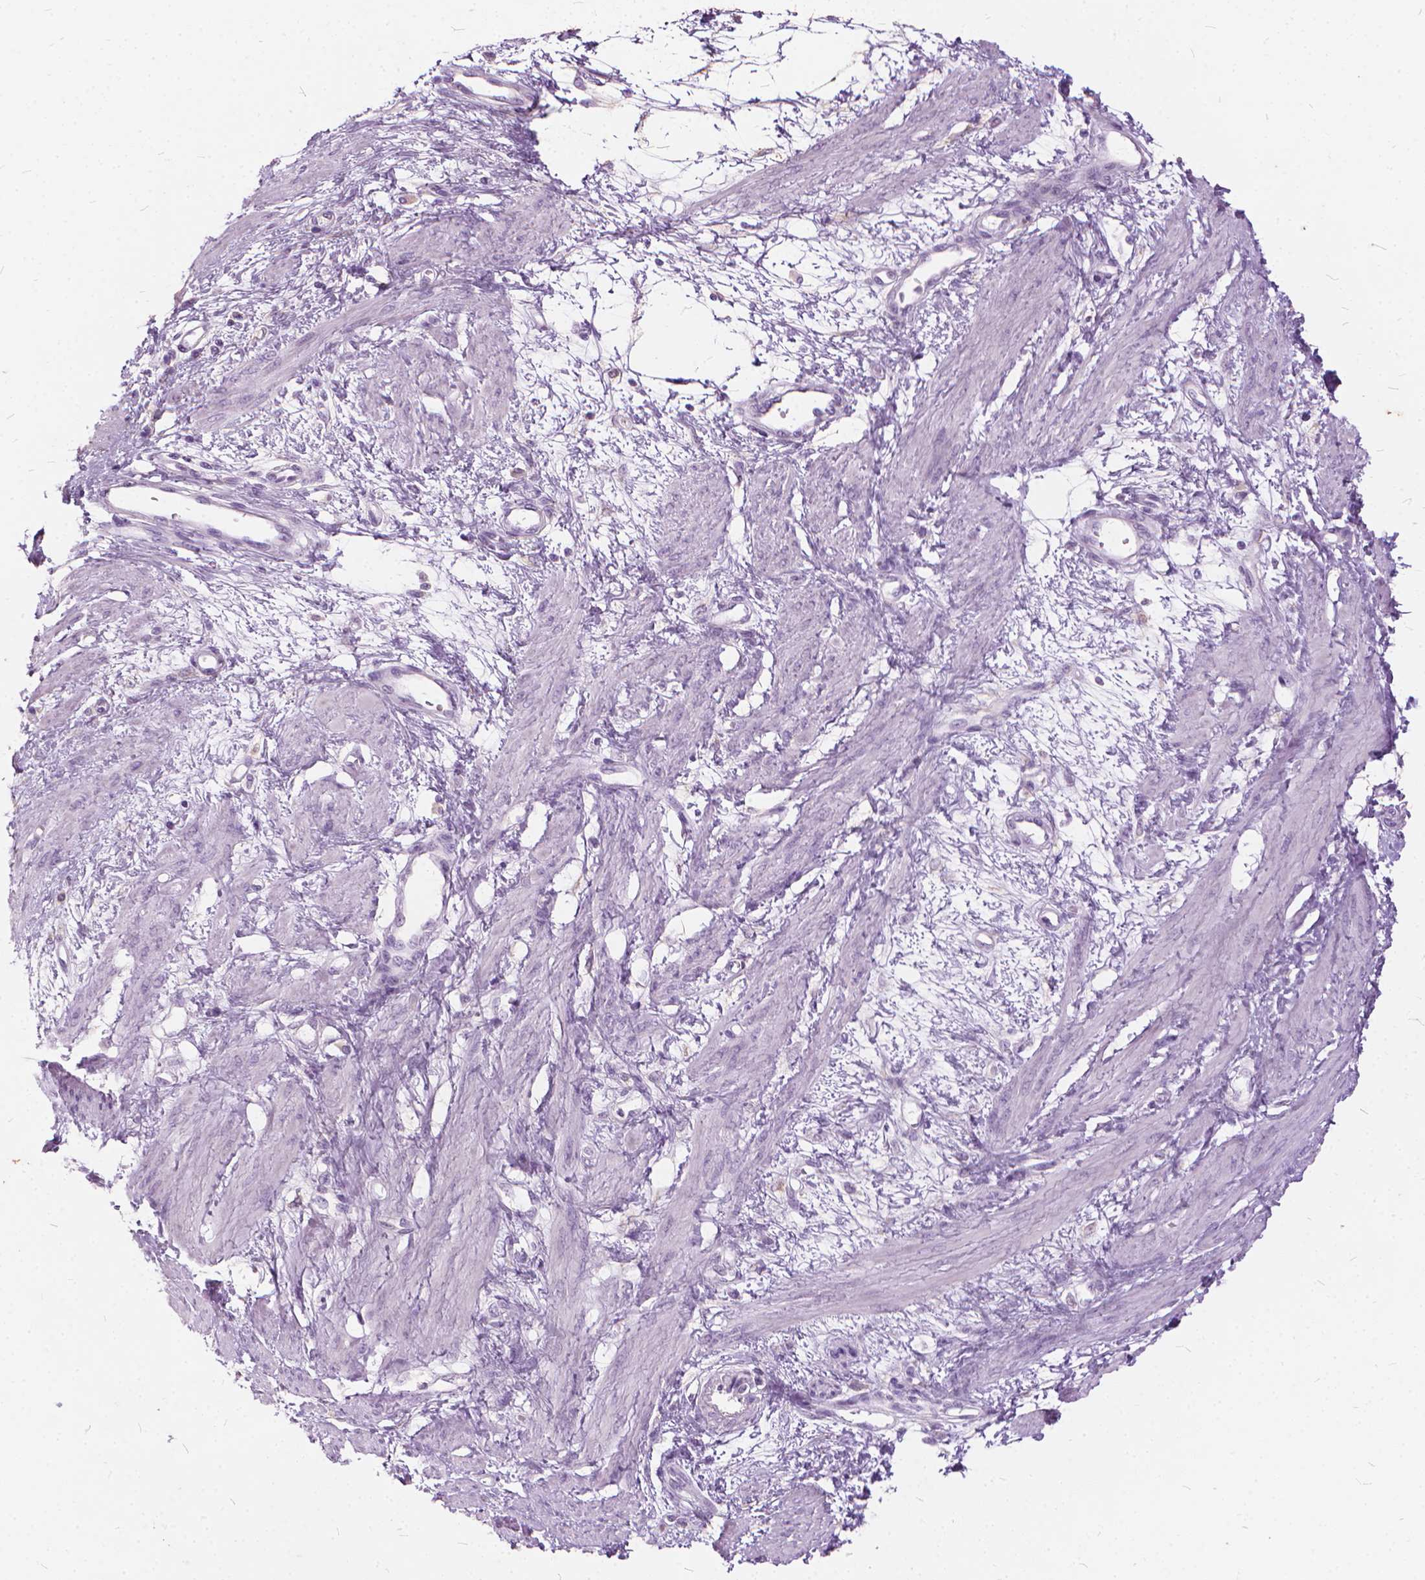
{"staining": {"intensity": "negative", "quantity": "none", "location": "none"}, "tissue": "smooth muscle", "cell_type": "Smooth muscle cells", "image_type": "normal", "snomed": [{"axis": "morphology", "description": "Normal tissue, NOS"}, {"axis": "topography", "description": "Smooth muscle"}, {"axis": "topography", "description": "Uterus"}], "caption": "An IHC photomicrograph of benign smooth muscle is shown. There is no staining in smooth muscle cells of smooth muscle.", "gene": "DNM1", "patient": {"sex": "female", "age": 39}}